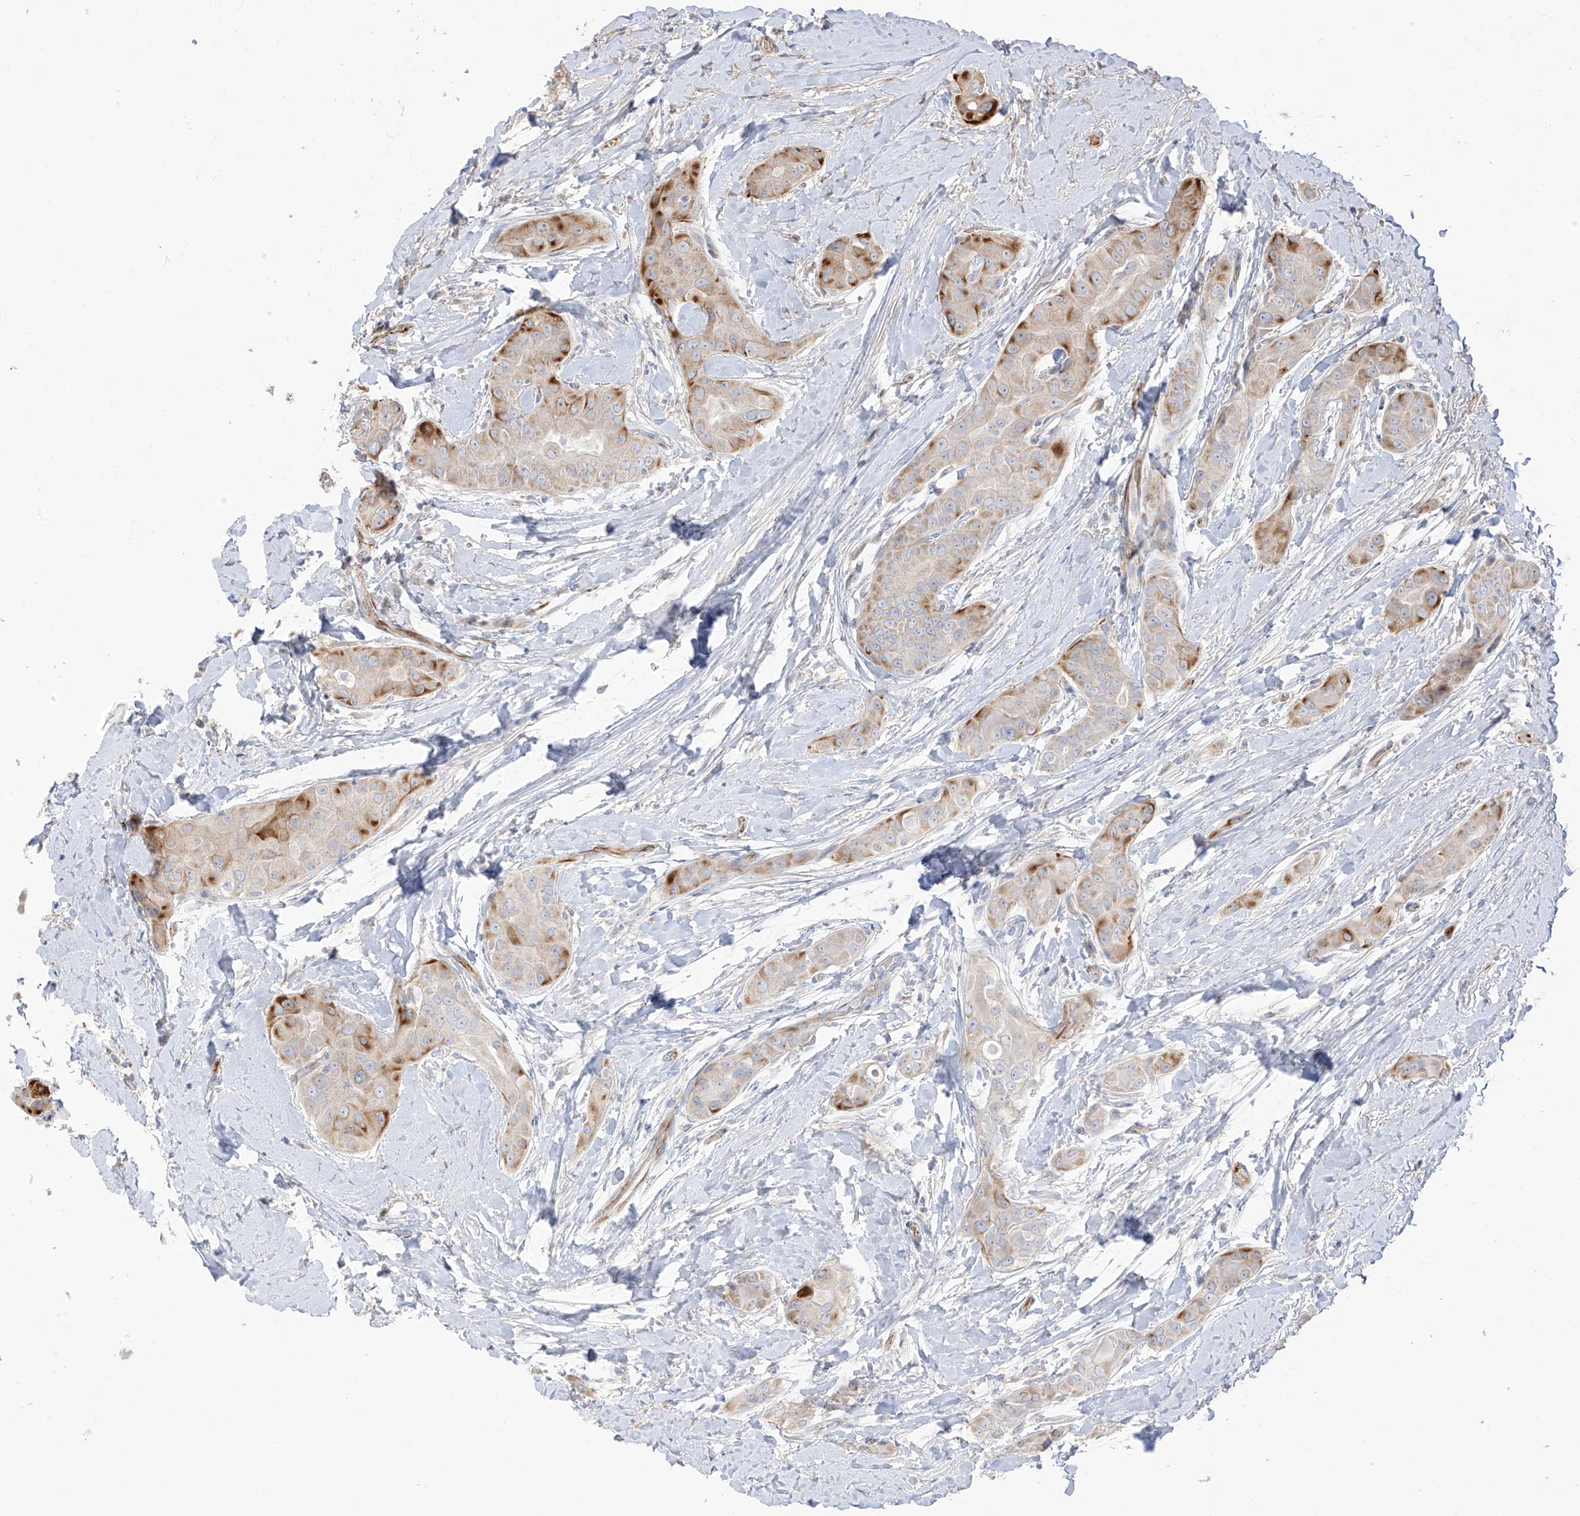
{"staining": {"intensity": "moderate", "quantity": "<25%", "location": "cytoplasmic/membranous"}, "tissue": "thyroid cancer", "cell_type": "Tumor cells", "image_type": "cancer", "snomed": [{"axis": "morphology", "description": "Papillary adenocarcinoma, NOS"}, {"axis": "topography", "description": "Thyroid gland"}], "caption": "Brown immunohistochemical staining in papillary adenocarcinoma (thyroid) demonstrates moderate cytoplasmic/membranous staining in about <25% of tumor cells.", "gene": "DCDC2", "patient": {"sex": "male", "age": 33}}